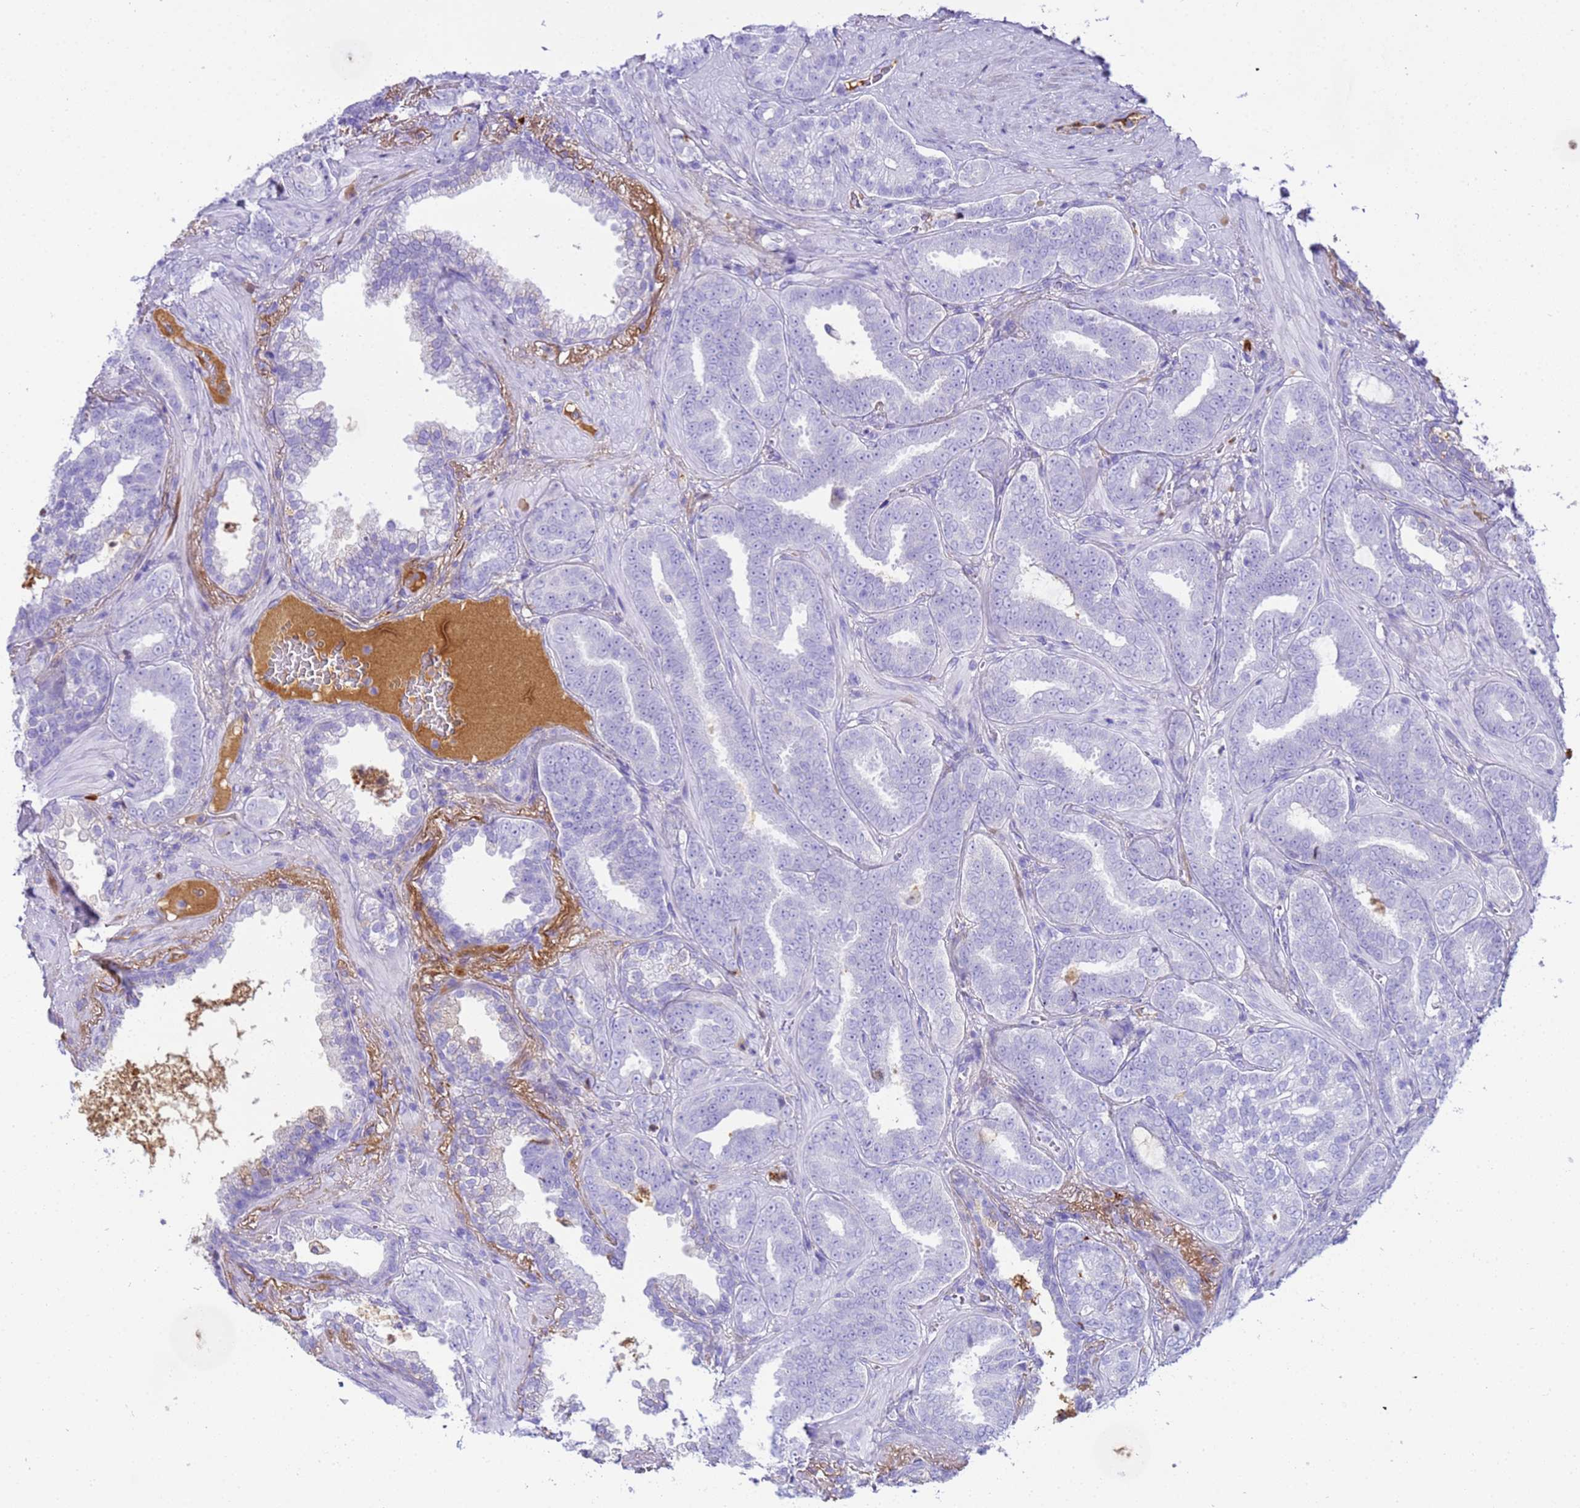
{"staining": {"intensity": "negative", "quantity": "none", "location": "none"}, "tissue": "prostate cancer", "cell_type": "Tumor cells", "image_type": "cancer", "snomed": [{"axis": "morphology", "description": "Adenocarcinoma, High grade"}, {"axis": "topography", "description": "Prostate and seminal vesicle, NOS"}], "caption": "Tumor cells are negative for brown protein staining in prostate cancer. Nuclei are stained in blue.", "gene": "CFHR2", "patient": {"sex": "male", "age": 67}}